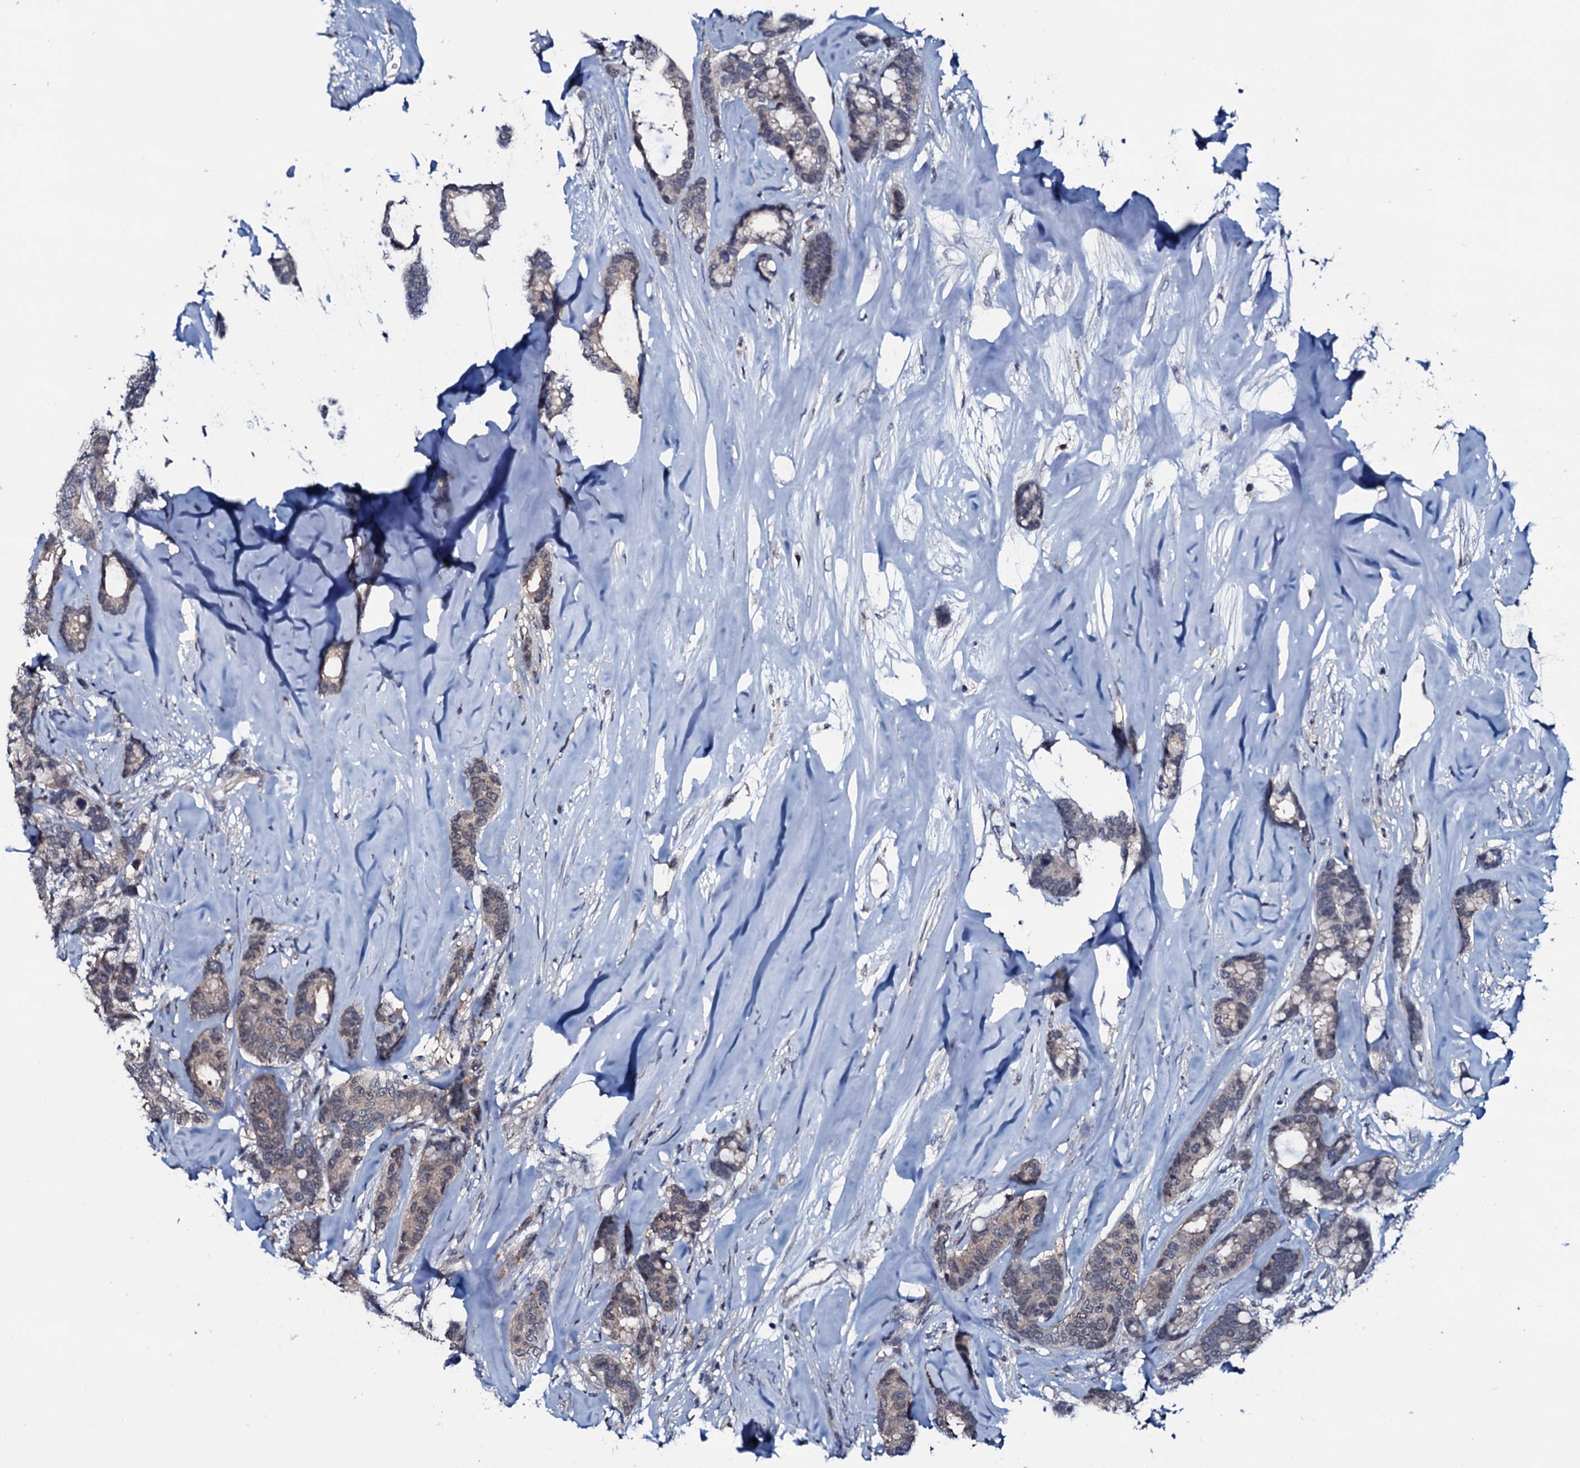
{"staining": {"intensity": "weak", "quantity": "<25%", "location": "cytoplasmic/membranous"}, "tissue": "breast cancer", "cell_type": "Tumor cells", "image_type": "cancer", "snomed": [{"axis": "morphology", "description": "Duct carcinoma"}, {"axis": "topography", "description": "Breast"}], "caption": "Intraductal carcinoma (breast) stained for a protein using immunohistochemistry (IHC) demonstrates no expression tumor cells.", "gene": "OGFOD2", "patient": {"sex": "female", "age": 87}}